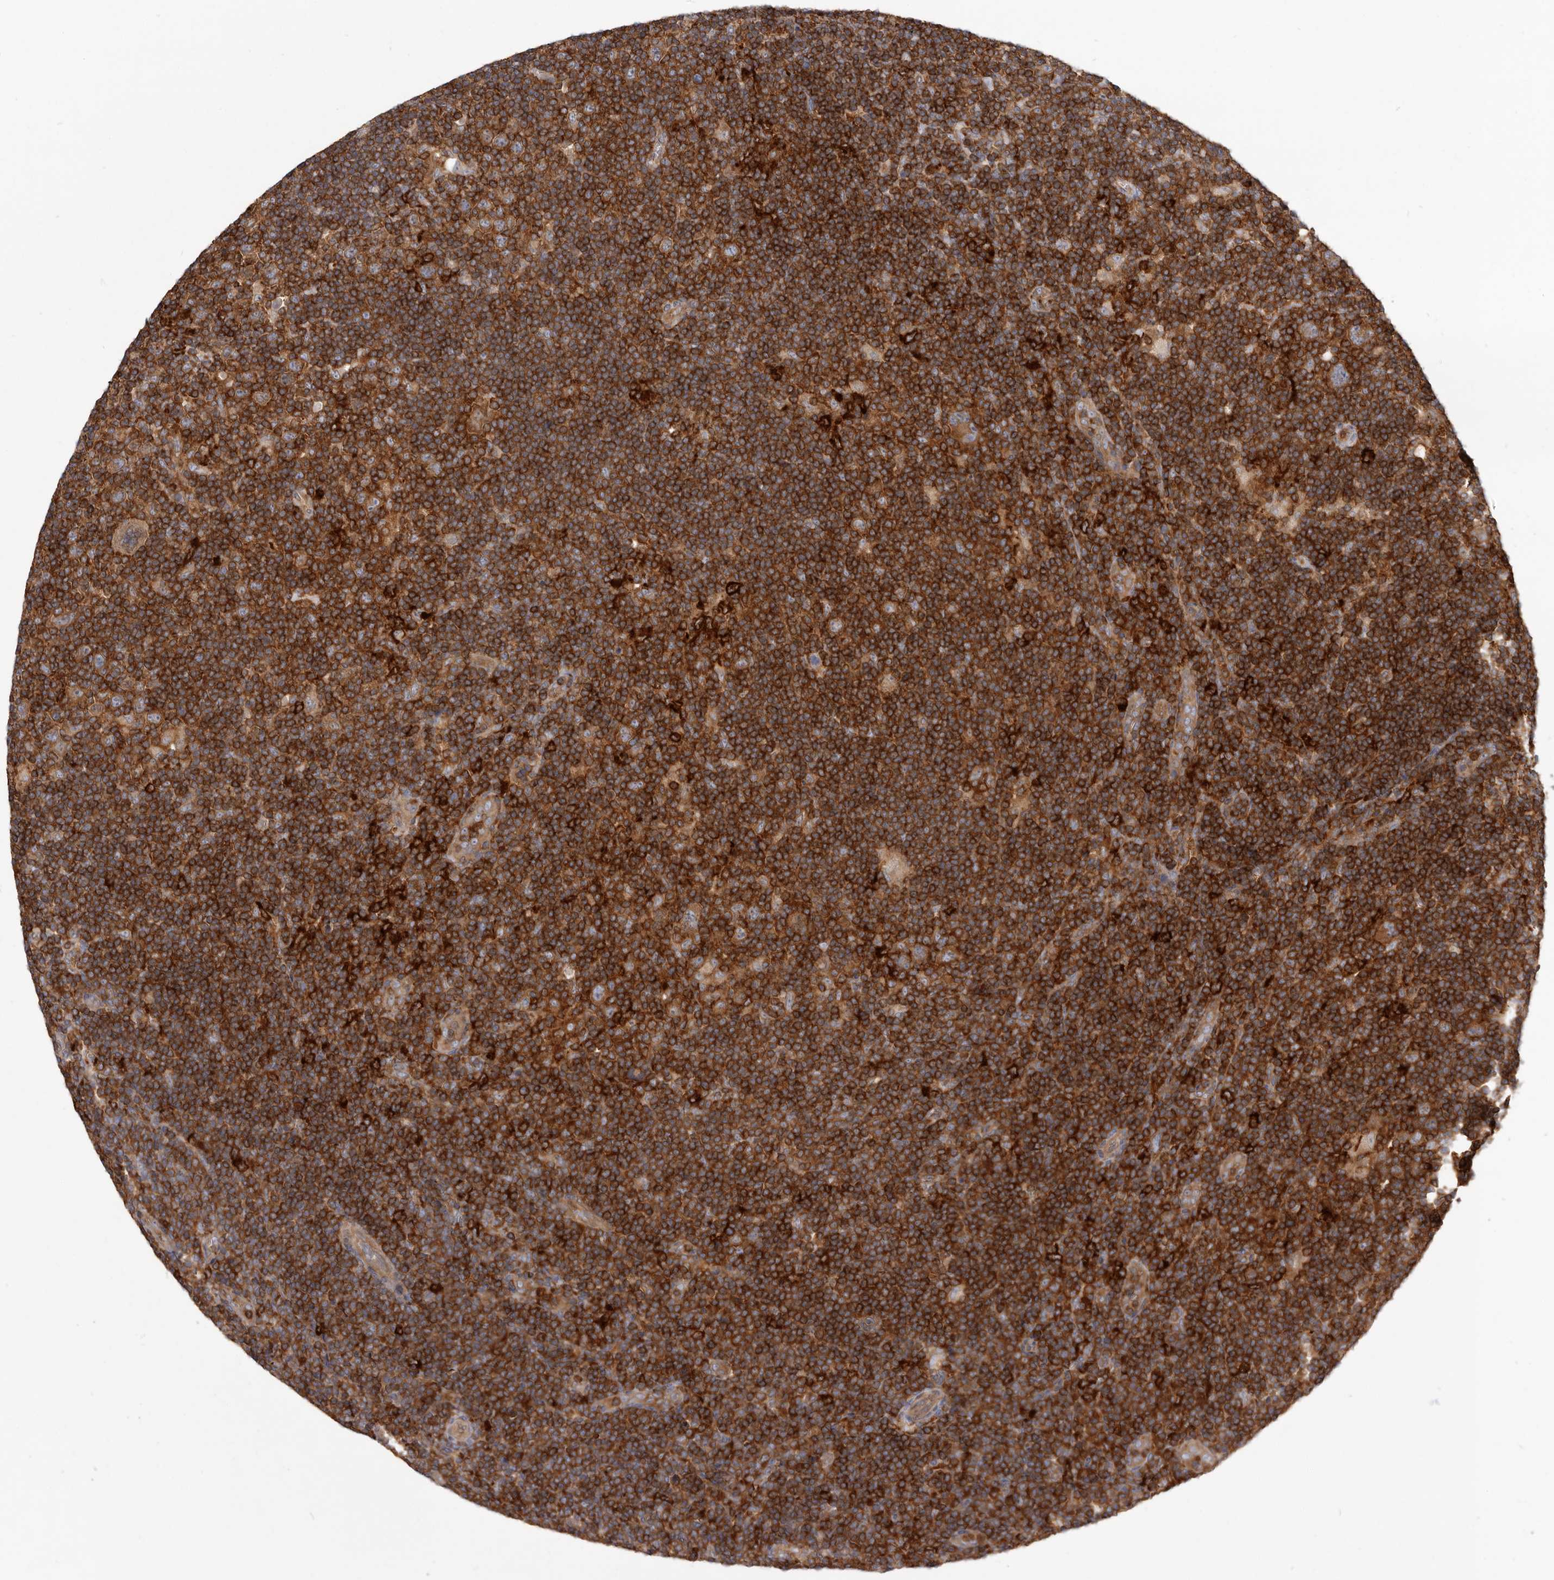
{"staining": {"intensity": "moderate", "quantity": ">75%", "location": "cytoplasmic/membranous"}, "tissue": "lymphoma", "cell_type": "Tumor cells", "image_type": "cancer", "snomed": [{"axis": "morphology", "description": "Hodgkin's disease, NOS"}, {"axis": "topography", "description": "Lymph node"}], "caption": "Hodgkin's disease stained with IHC shows moderate cytoplasmic/membranous staining in about >75% of tumor cells.", "gene": "CBL", "patient": {"sex": "female", "age": 57}}